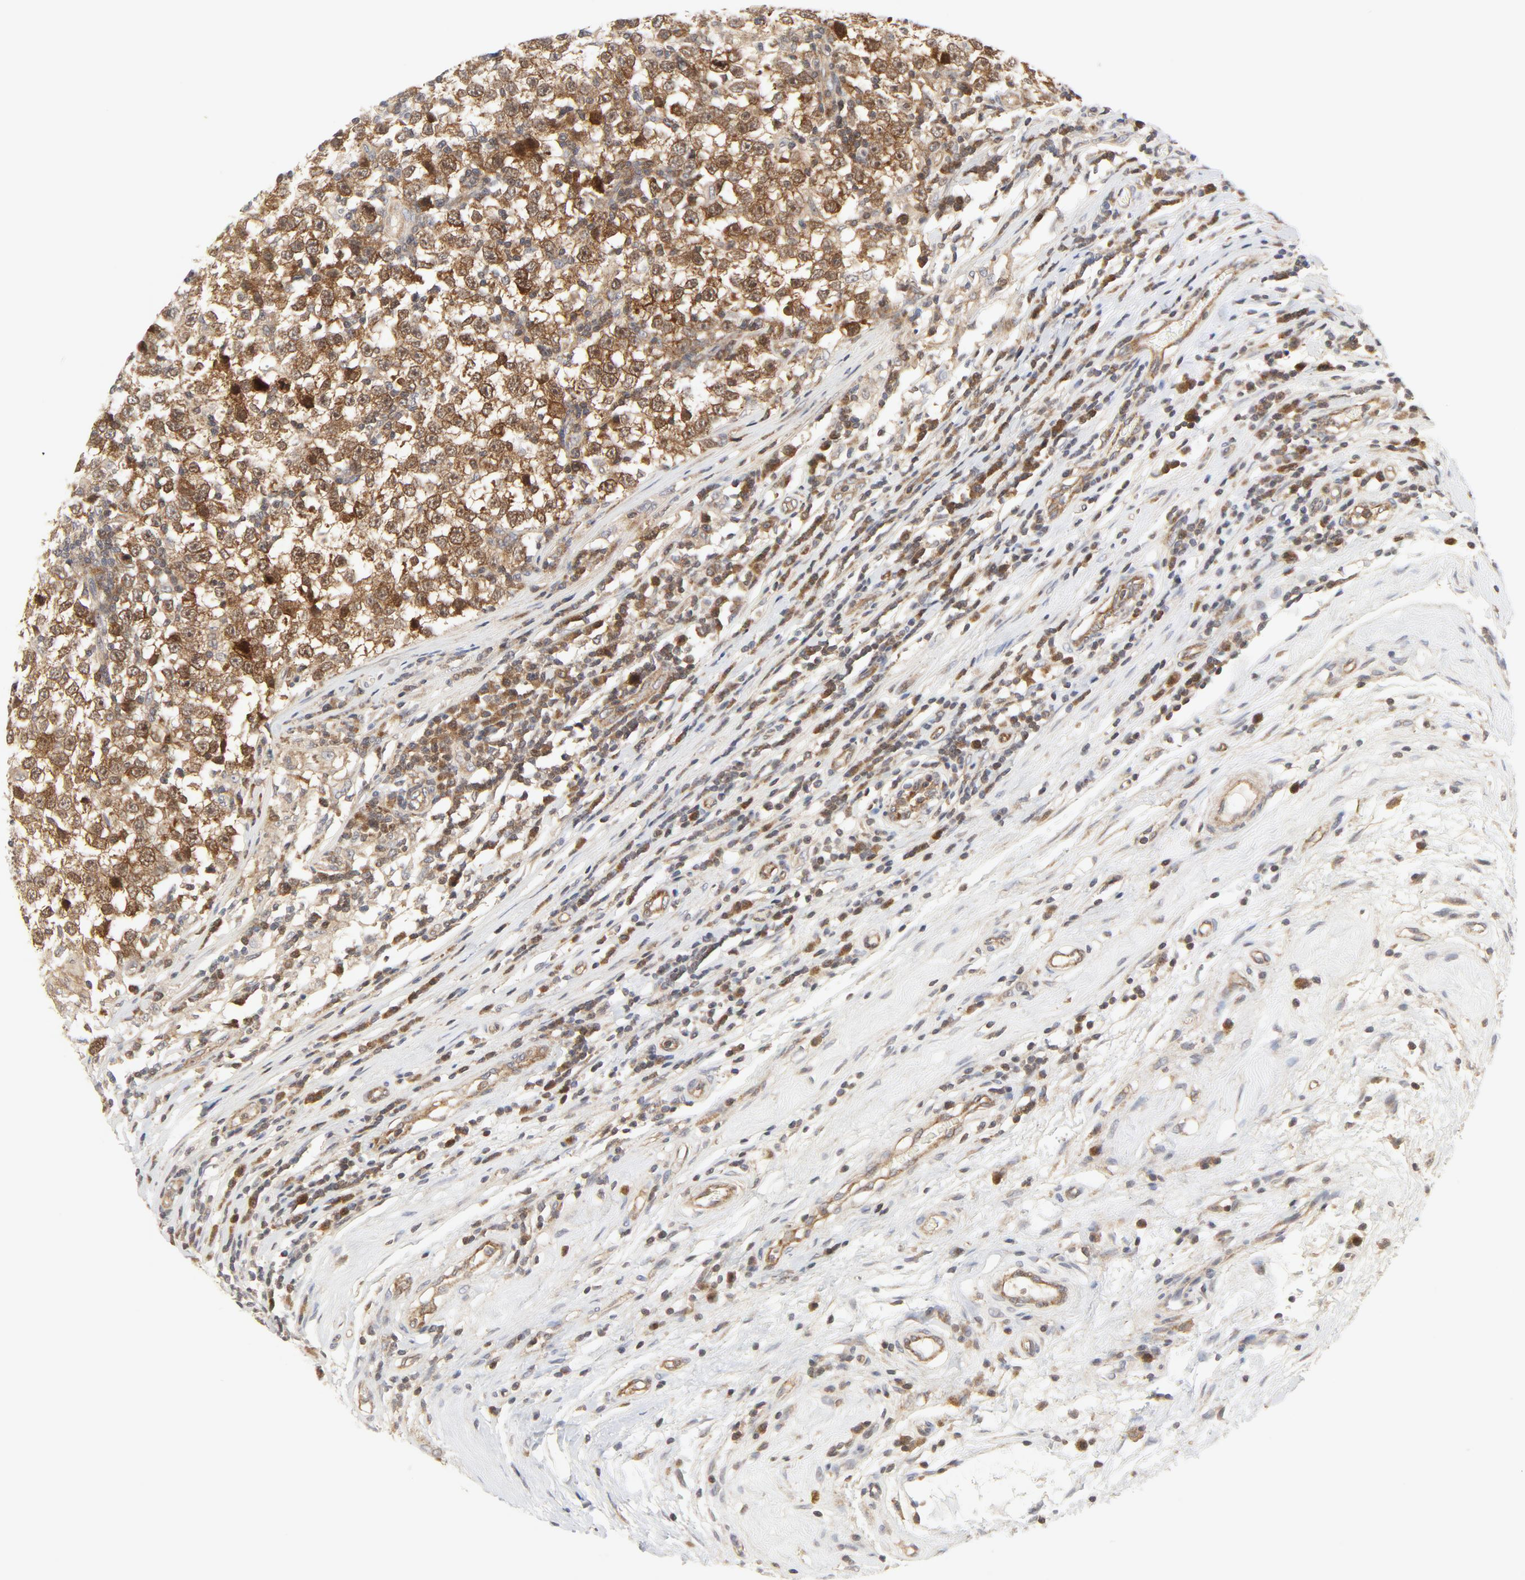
{"staining": {"intensity": "moderate", "quantity": ">75%", "location": "cytoplasmic/membranous,nuclear"}, "tissue": "testis cancer", "cell_type": "Tumor cells", "image_type": "cancer", "snomed": [{"axis": "morphology", "description": "Seminoma, NOS"}, {"axis": "topography", "description": "Testis"}], "caption": "DAB (3,3'-diaminobenzidine) immunohistochemical staining of testis cancer exhibits moderate cytoplasmic/membranous and nuclear protein positivity in about >75% of tumor cells.", "gene": "MAP2K7", "patient": {"sex": "male", "age": 43}}